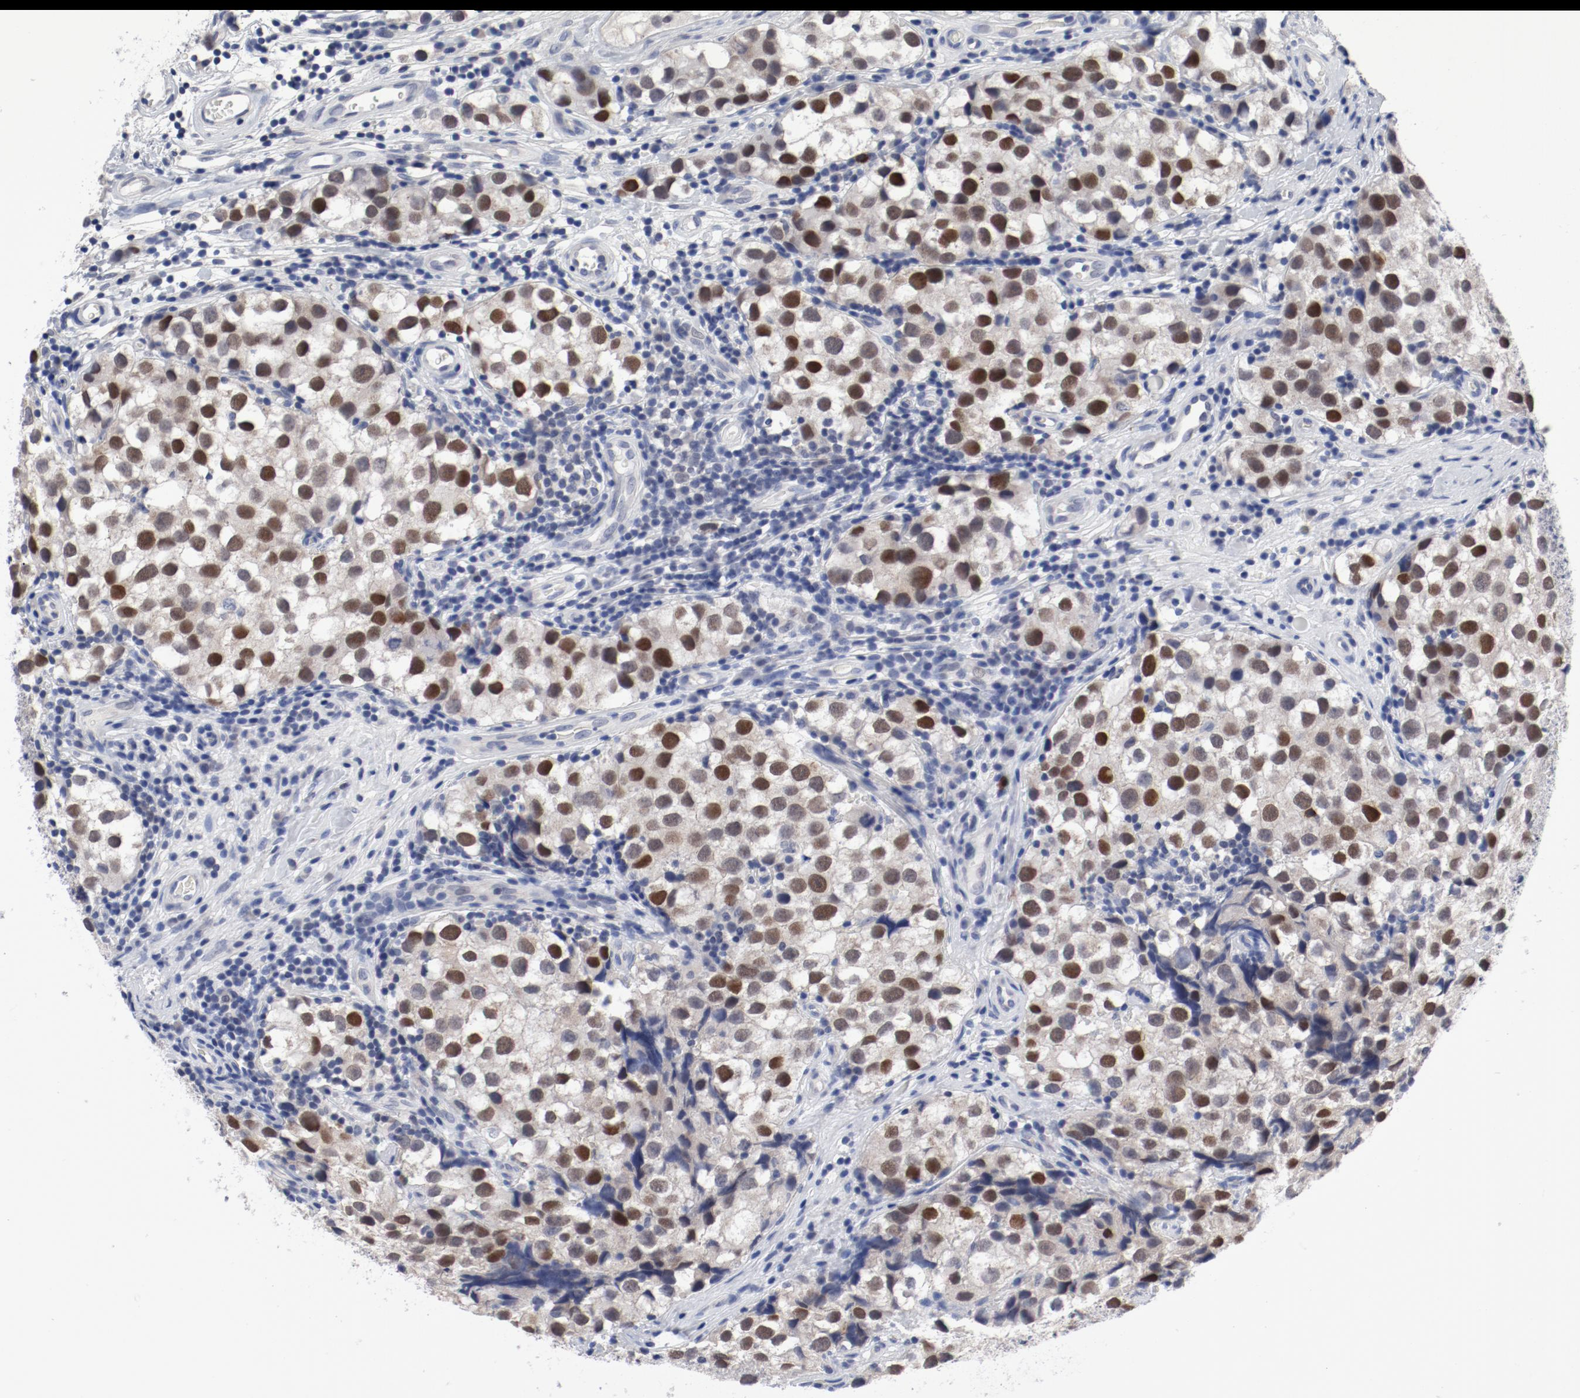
{"staining": {"intensity": "moderate", "quantity": "25%-75%", "location": "nuclear"}, "tissue": "testis cancer", "cell_type": "Tumor cells", "image_type": "cancer", "snomed": [{"axis": "morphology", "description": "Seminoma, NOS"}, {"axis": "topography", "description": "Testis"}], "caption": "The histopathology image shows a brown stain indicating the presence of a protein in the nuclear of tumor cells in testis cancer.", "gene": "ANKLE2", "patient": {"sex": "male", "age": 39}}